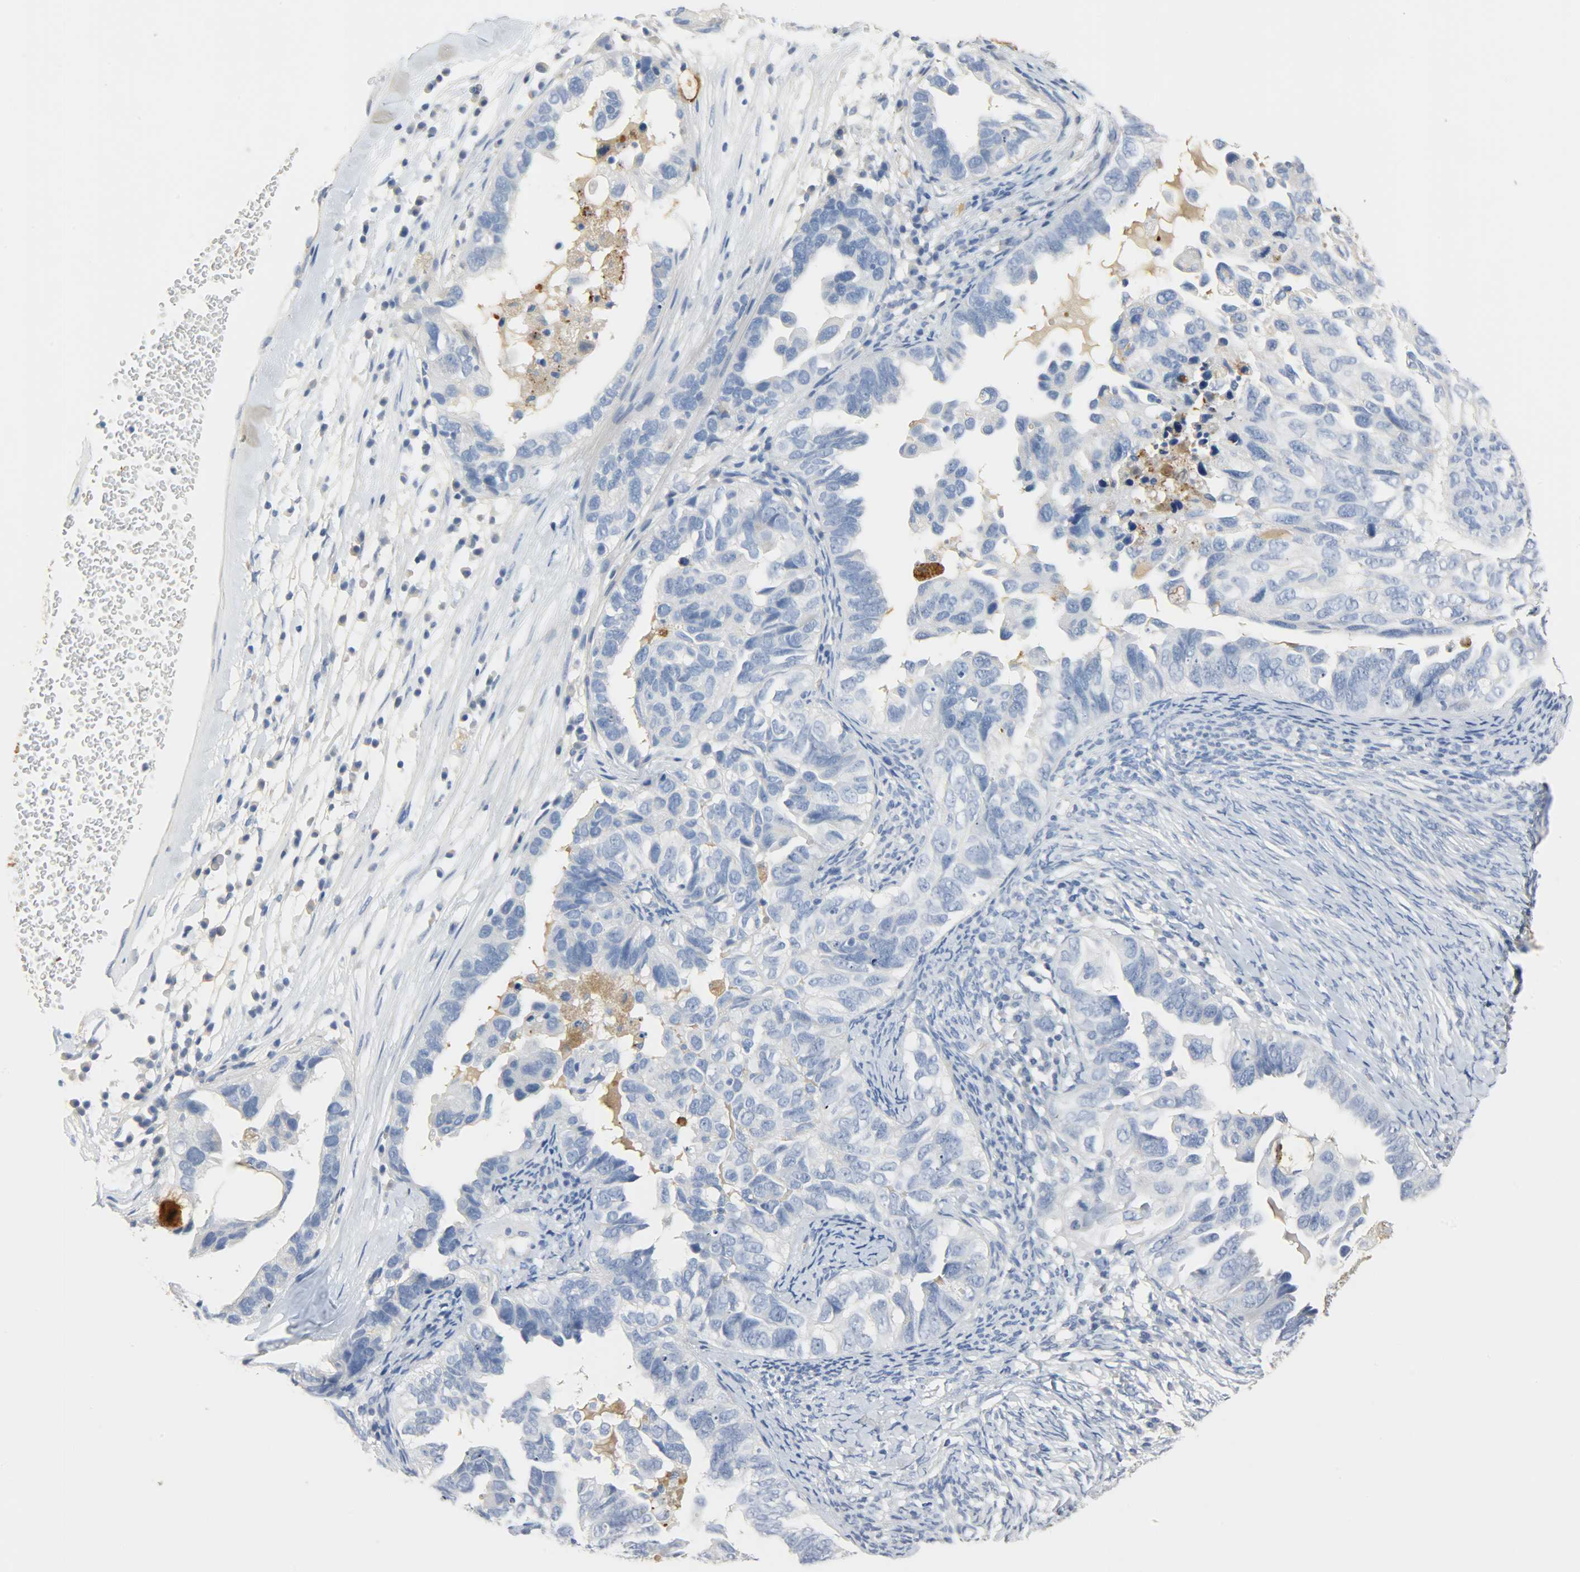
{"staining": {"intensity": "negative", "quantity": "none", "location": "none"}, "tissue": "ovarian cancer", "cell_type": "Tumor cells", "image_type": "cancer", "snomed": [{"axis": "morphology", "description": "Cystadenocarcinoma, serous, NOS"}, {"axis": "topography", "description": "Ovary"}], "caption": "The photomicrograph shows no significant positivity in tumor cells of ovarian cancer.", "gene": "CRP", "patient": {"sex": "female", "age": 82}}